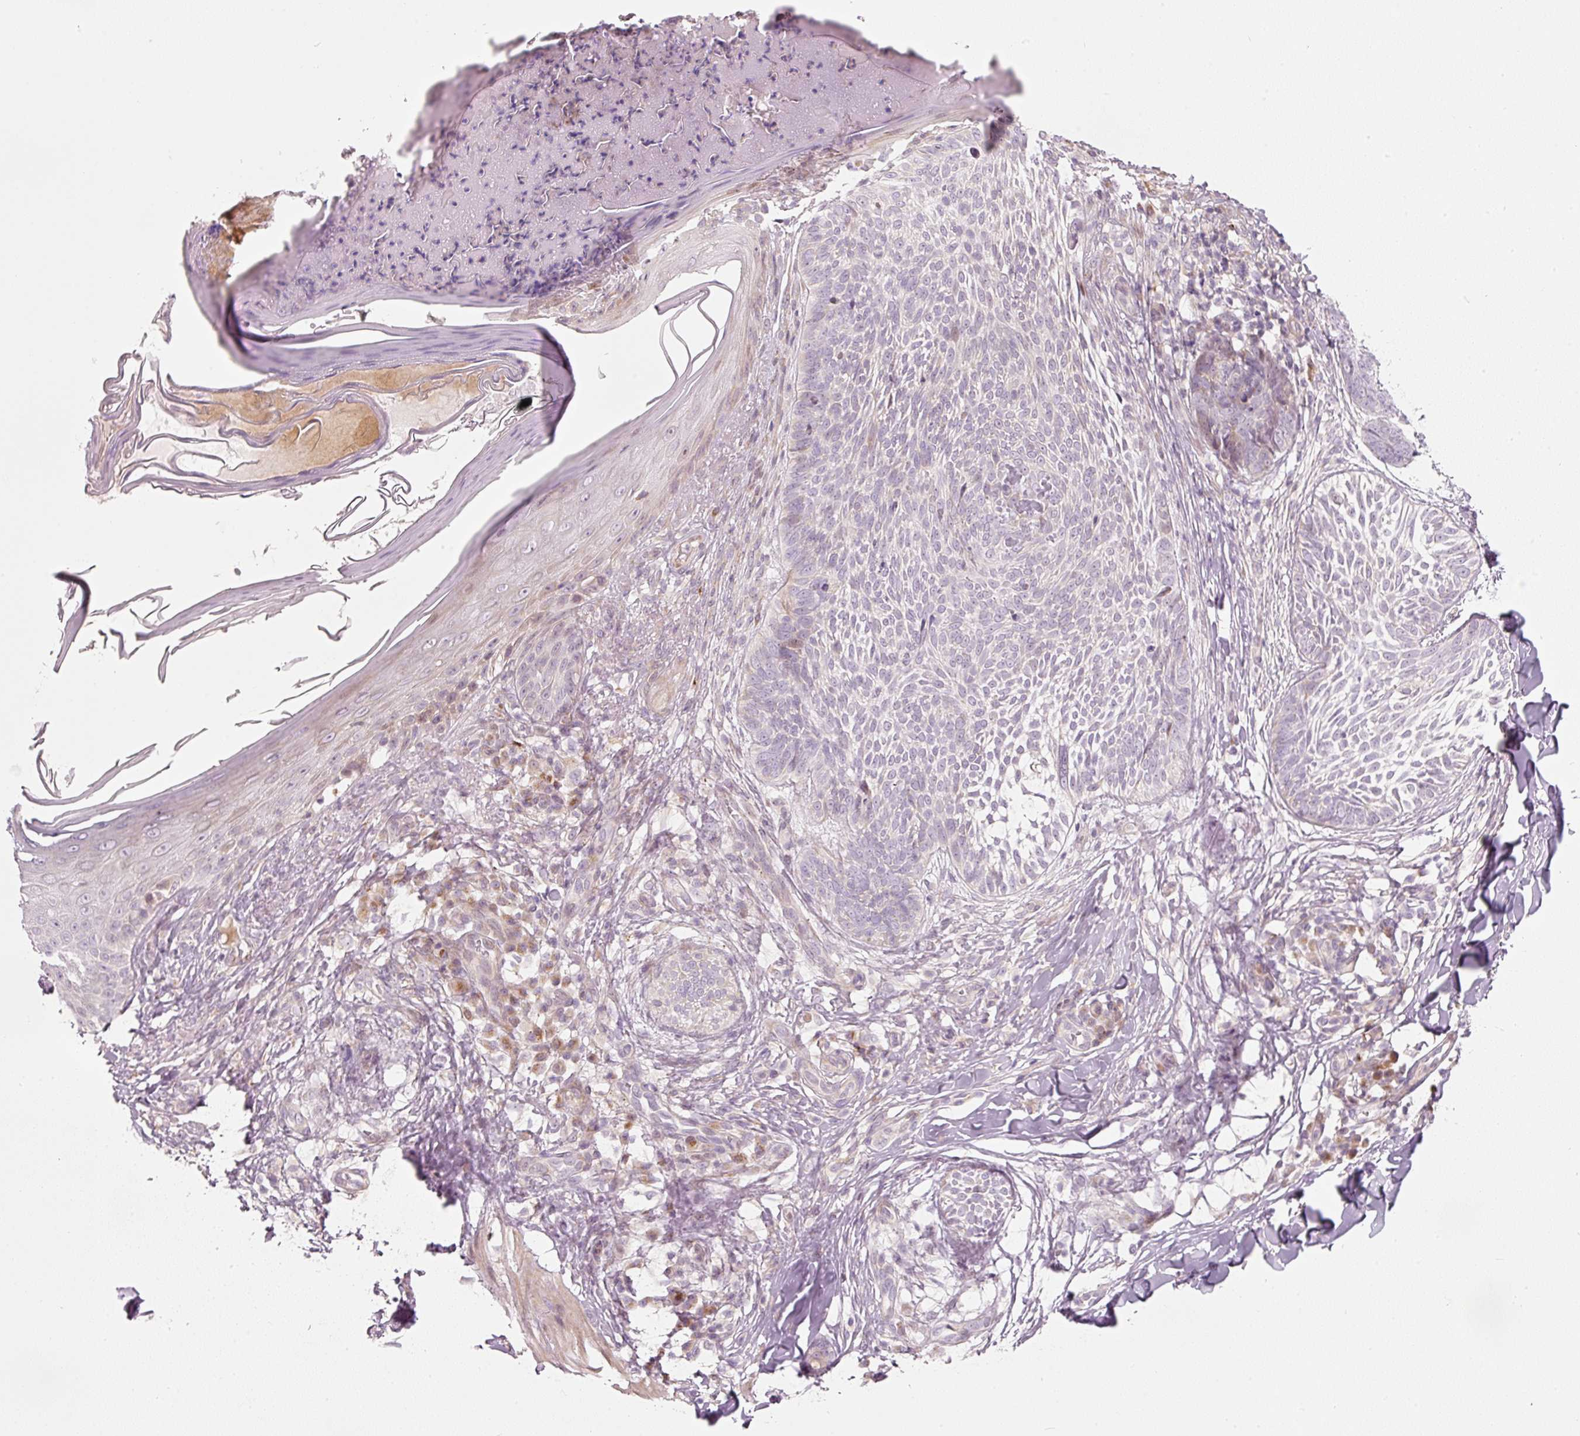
{"staining": {"intensity": "negative", "quantity": "none", "location": "none"}, "tissue": "skin cancer", "cell_type": "Tumor cells", "image_type": "cancer", "snomed": [{"axis": "morphology", "description": "Basal cell carcinoma"}, {"axis": "topography", "description": "Skin"}], "caption": "Immunohistochemistry (IHC) of basal cell carcinoma (skin) reveals no expression in tumor cells.", "gene": "SLC20A1", "patient": {"sex": "female", "age": 61}}